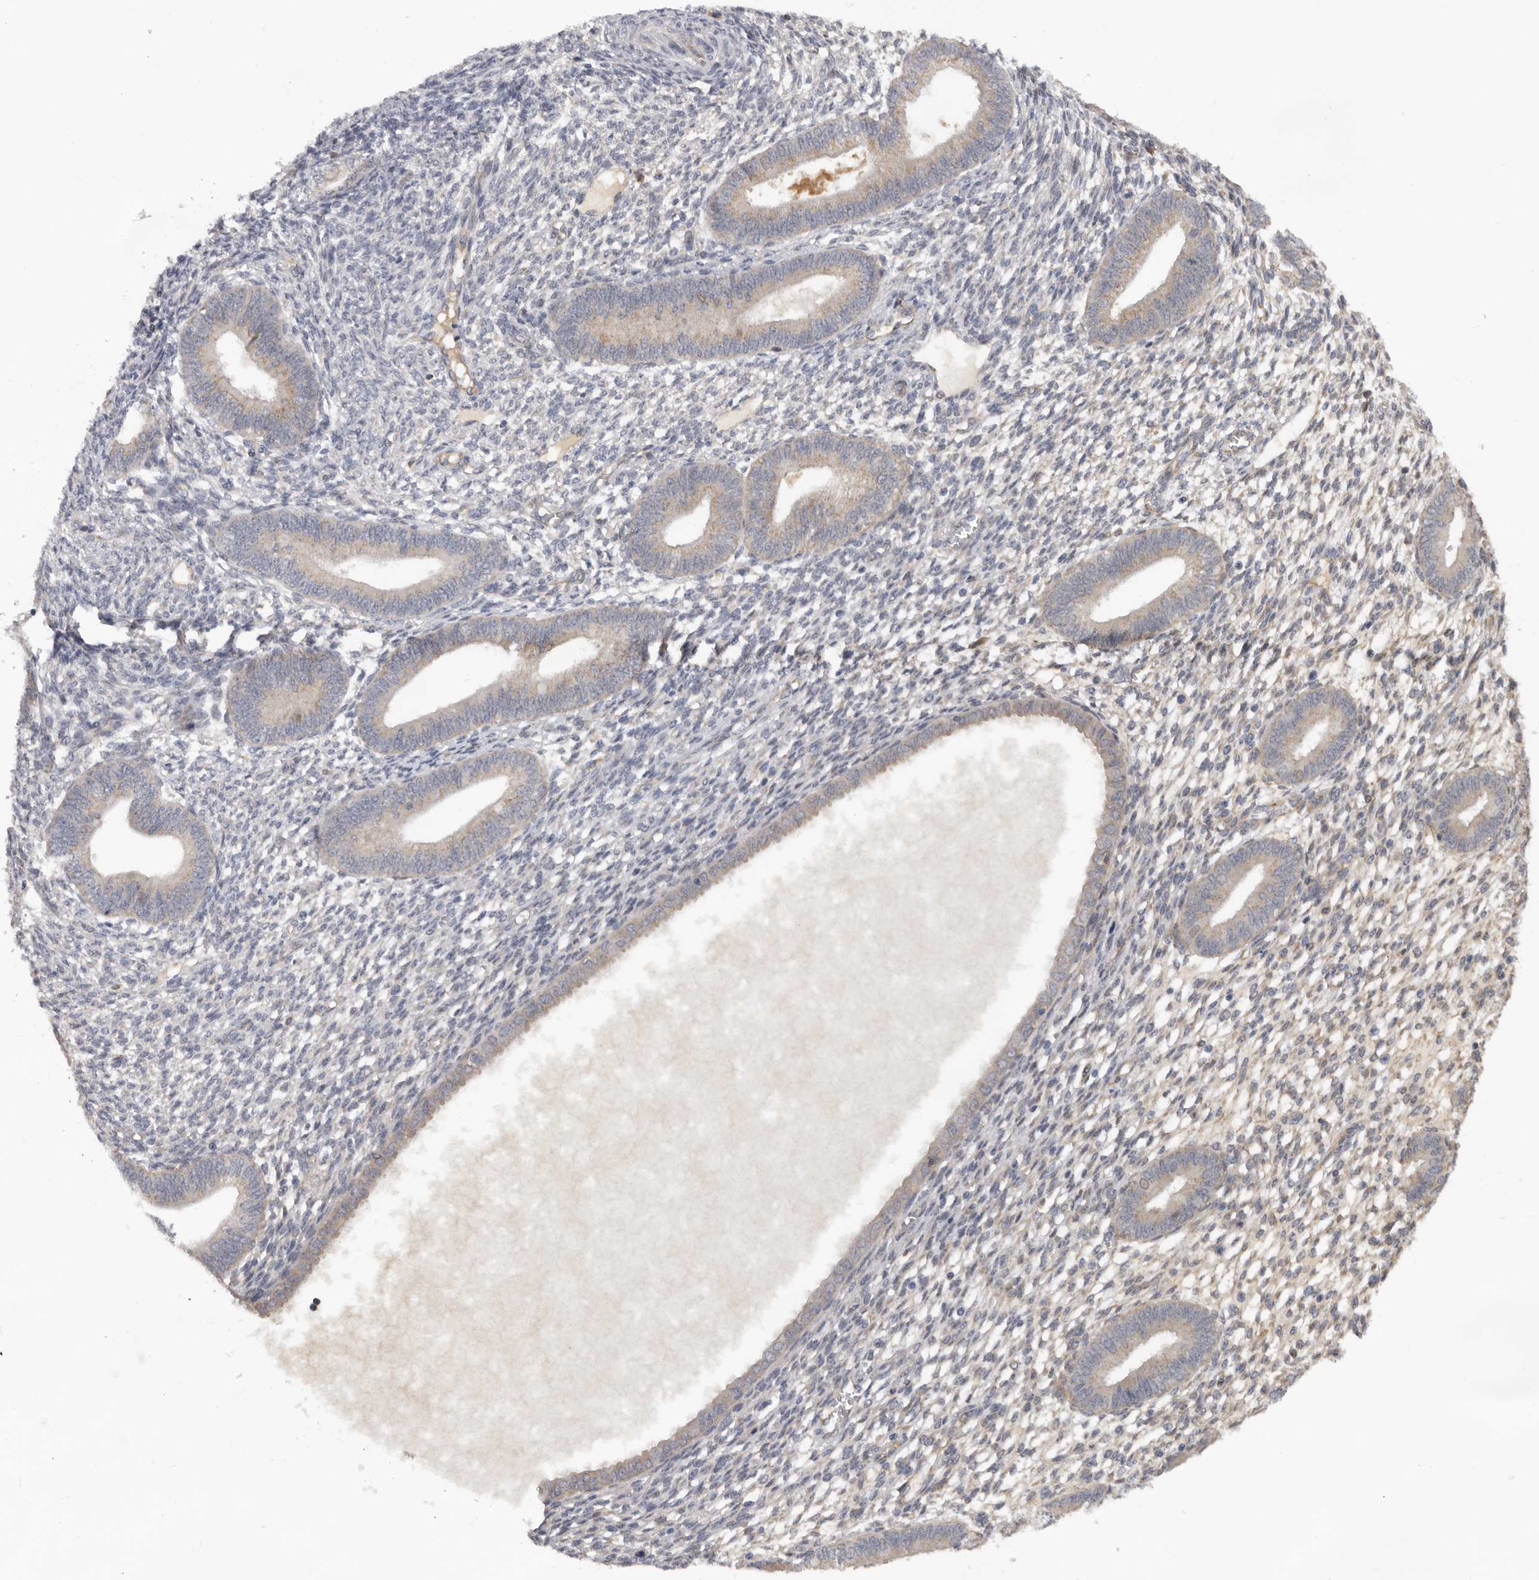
{"staining": {"intensity": "negative", "quantity": "none", "location": "none"}, "tissue": "endometrium", "cell_type": "Cells in endometrial stroma", "image_type": "normal", "snomed": [{"axis": "morphology", "description": "Normal tissue, NOS"}, {"axis": "topography", "description": "Endometrium"}], "caption": "Immunohistochemistry micrograph of benign endometrium: human endometrium stained with DAB displays no significant protein staining in cells in endometrial stroma. (Stains: DAB (3,3'-diaminobenzidine) IHC with hematoxylin counter stain, Microscopy: brightfield microscopy at high magnification).", "gene": "RNF157", "patient": {"sex": "female", "age": 46}}